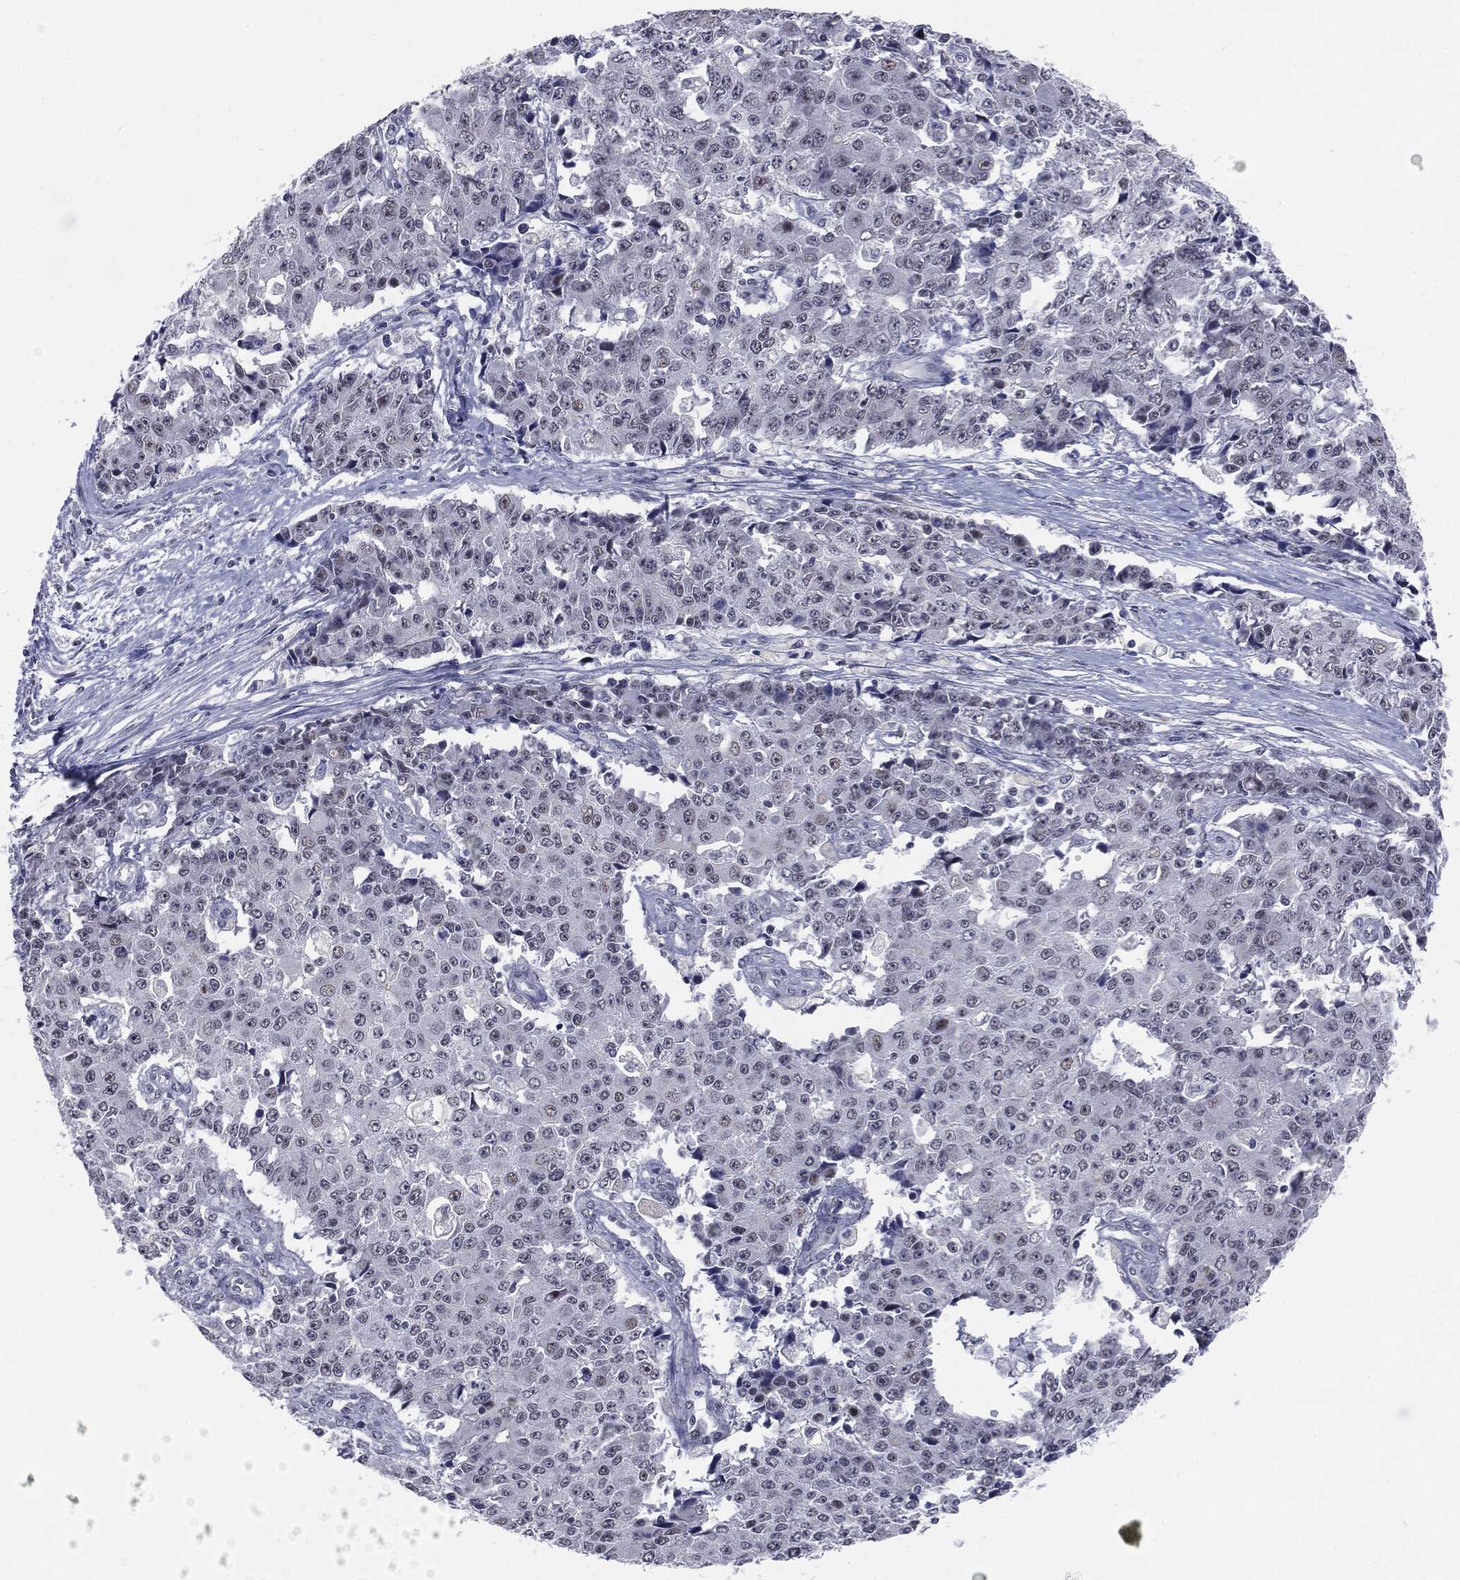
{"staining": {"intensity": "negative", "quantity": "none", "location": "none"}, "tissue": "ovarian cancer", "cell_type": "Tumor cells", "image_type": "cancer", "snomed": [{"axis": "morphology", "description": "Carcinoma, endometroid"}, {"axis": "topography", "description": "Ovary"}], "caption": "The histopathology image exhibits no staining of tumor cells in endometroid carcinoma (ovarian).", "gene": "SLC5A5", "patient": {"sex": "female", "age": 42}}